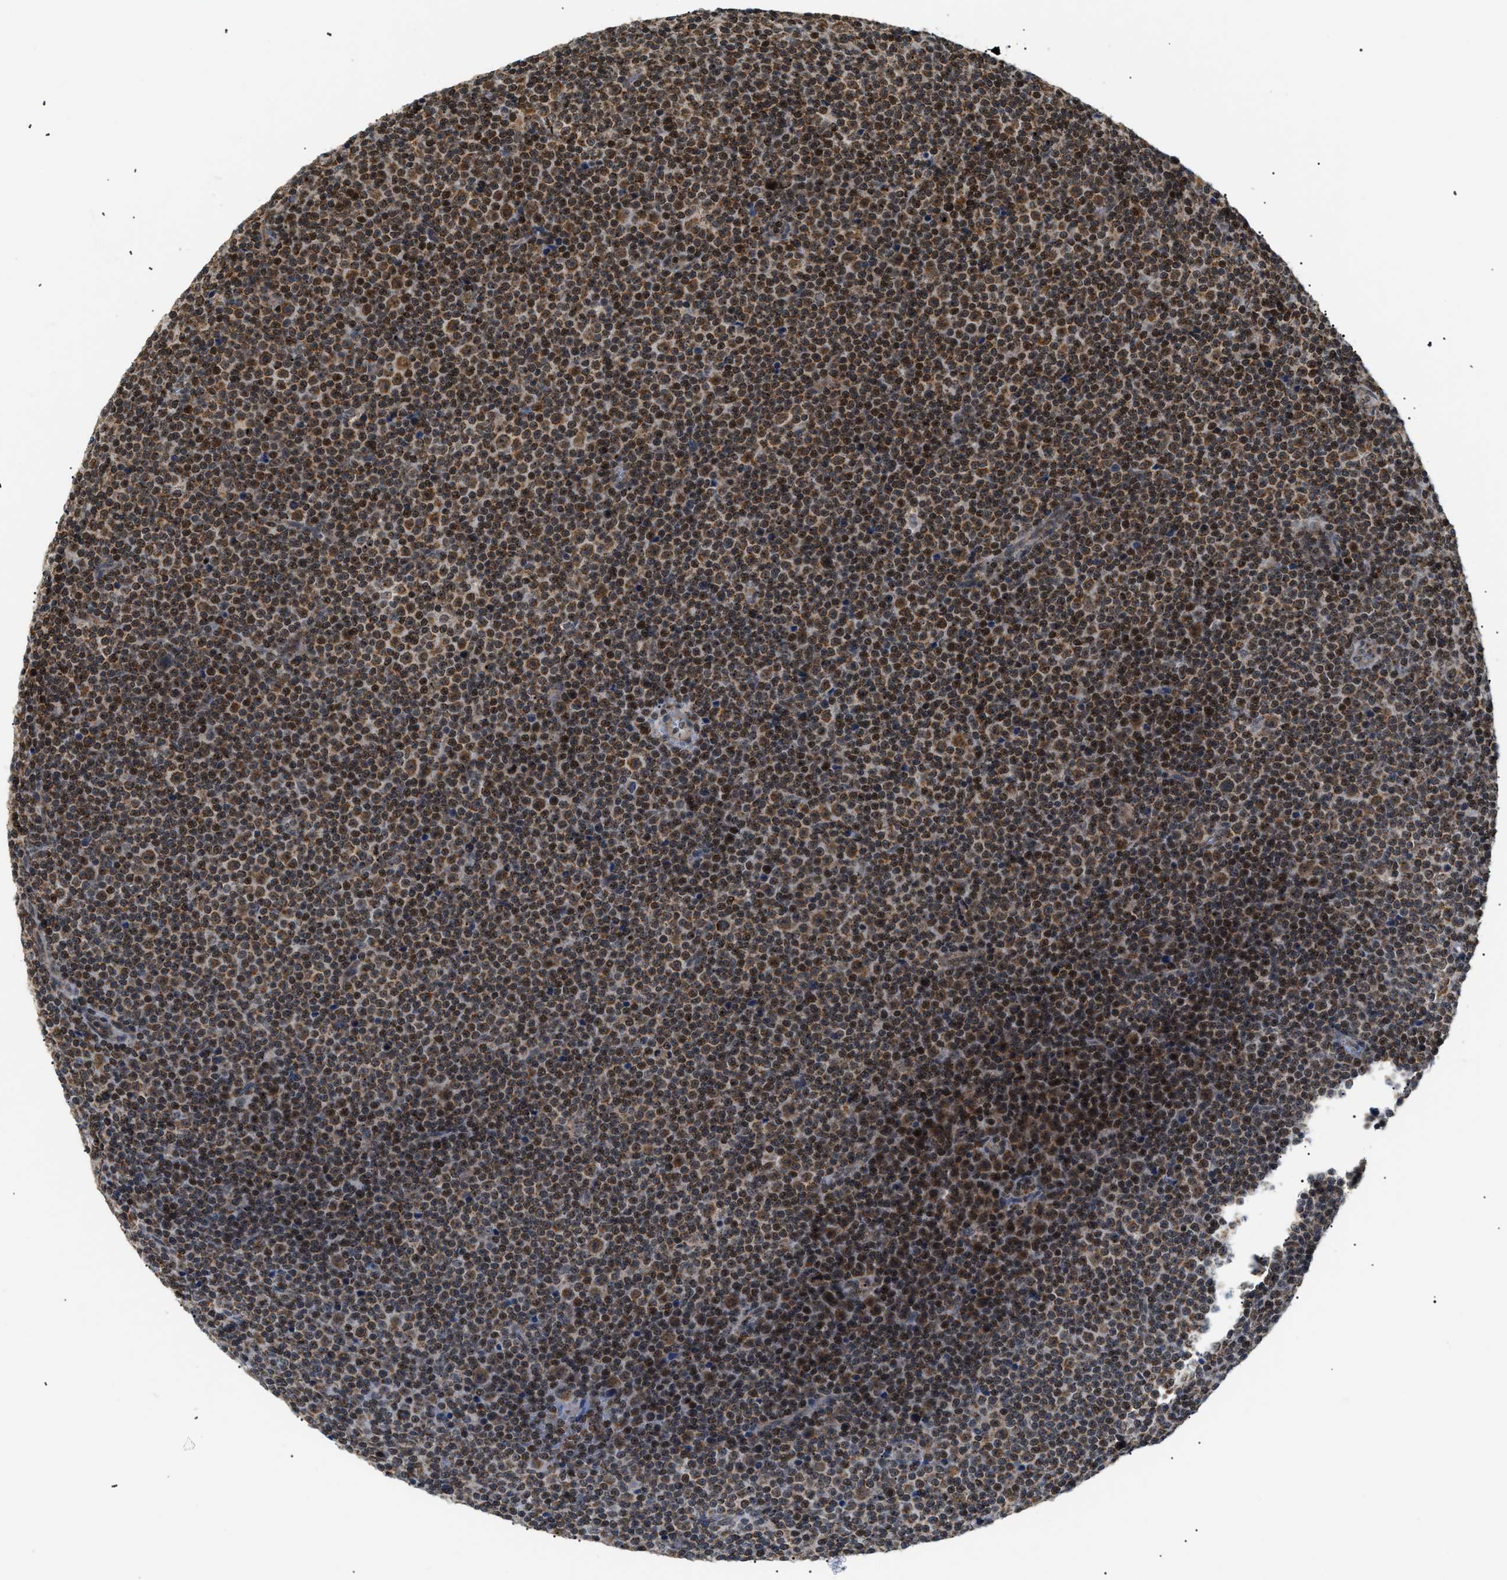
{"staining": {"intensity": "weak", "quantity": "25%-75%", "location": "nuclear"}, "tissue": "lymphoma", "cell_type": "Tumor cells", "image_type": "cancer", "snomed": [{"axis": "morphology", "description": "Malignant lymphoma, non-Hodgkin's type, Low grade"}, {"axis": "topography", "description": "Lymph node"}], "caption": "Immunohistochemical staining of lymphoma reveals low levels of weak nuclear protein positivity in approximately 25%-75% of tumor cells. The staining was performed using DAB (3,3'-diaminobenzidine), with brown indicating positive protein expression. Nuclei are stained blue with hematoxylin.", "gene": "ZBTB11", "patient": {"sex": "female", "age": 67}}